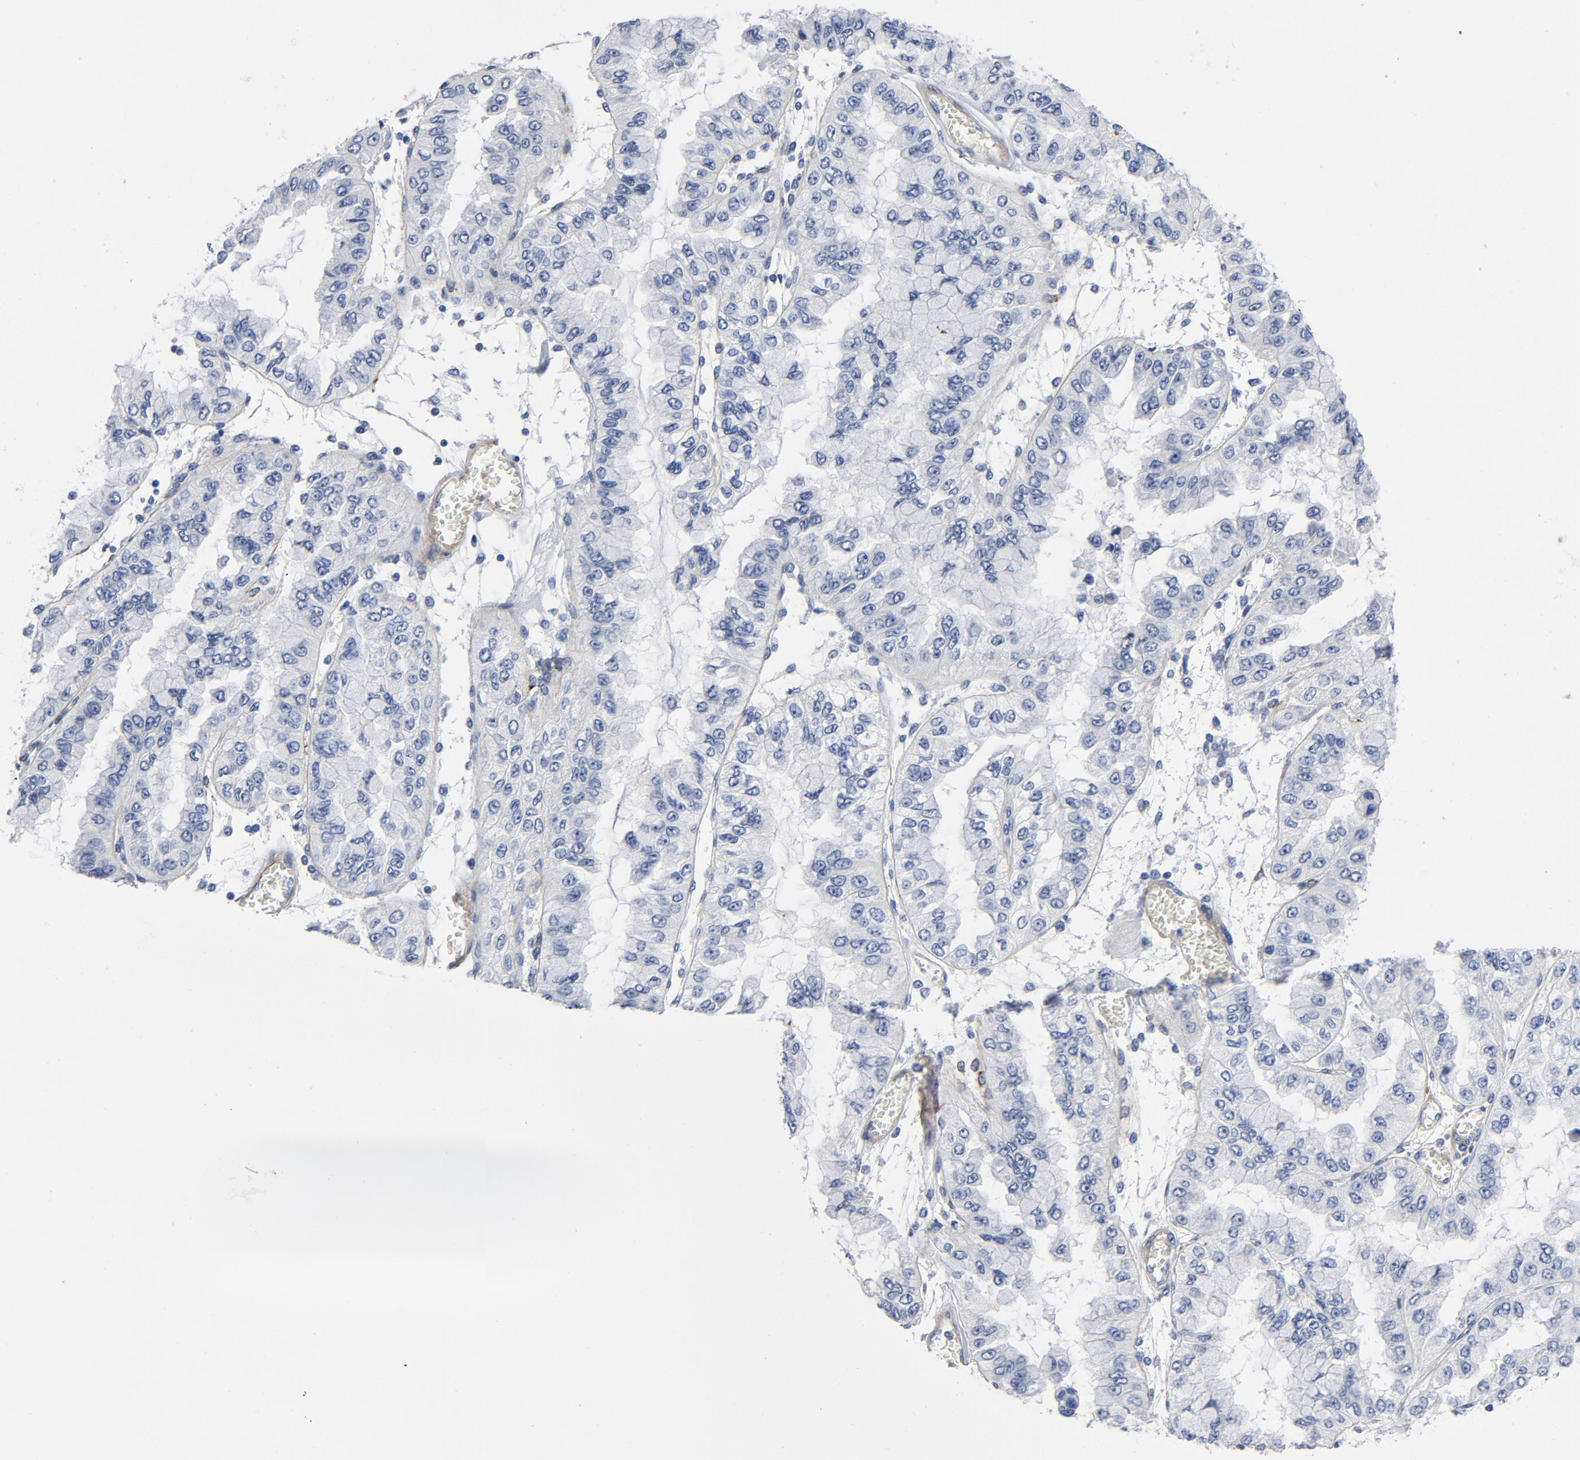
{"staining": {"intensity": "negative", "quantity": "none", "location": "none"}, "tissue": "liver cancer", "cell_type": "Tumor cells", "image_type": "cancer", "snomed": [{"axis": "morphology", "description": "Cholangiocarcinoma"}, {"axis": "topography", "description": "Liver"}], "caption": "This is a photomicrograph of immunohistochemistry staining of cholangiocarcinoma (liver), which shows no staining in tumor cells.", "gene": "LAMC1", "patient": {"sex": "female", "age": 79}}